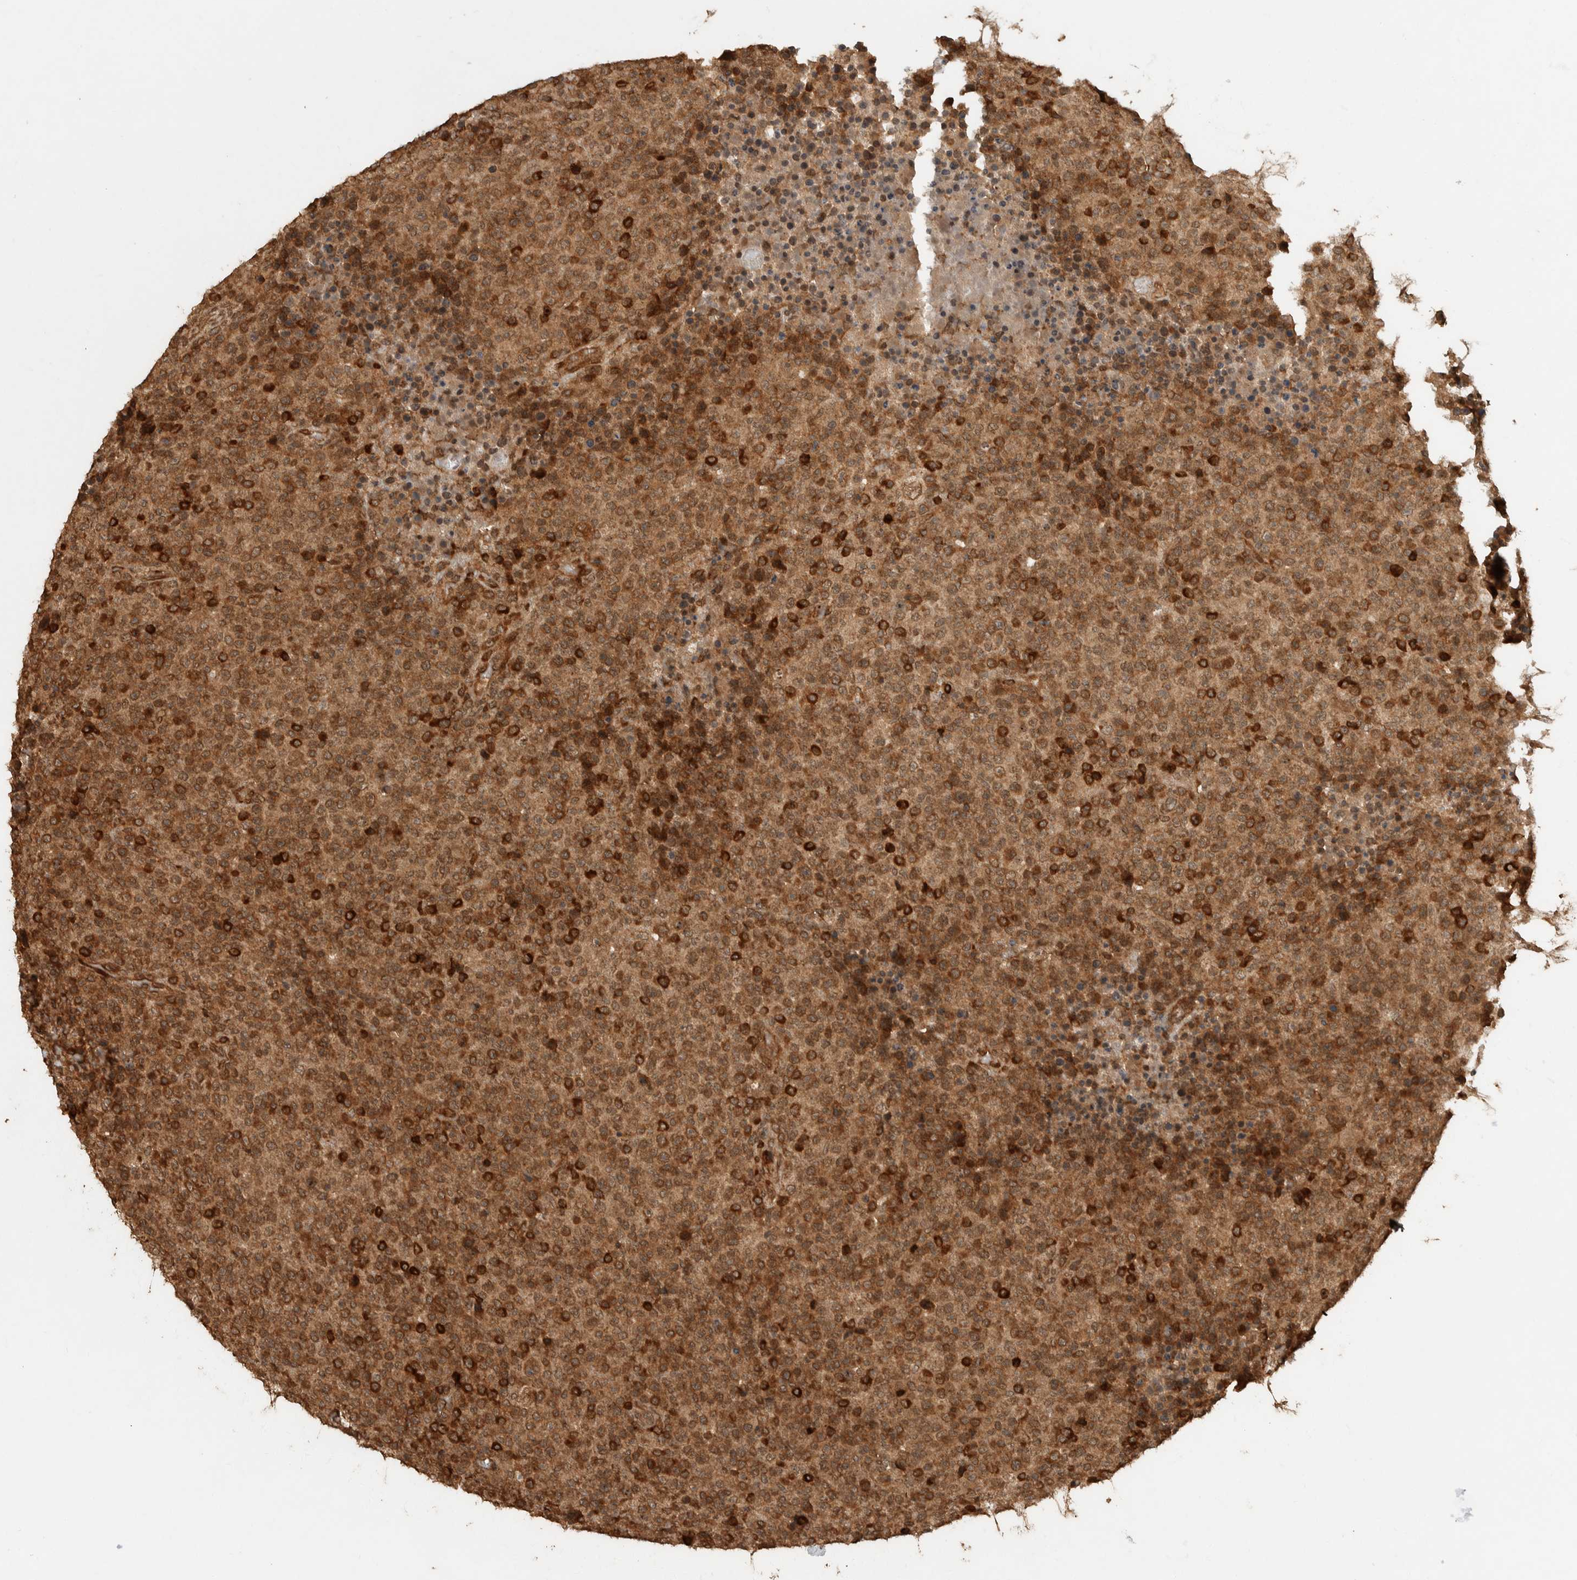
{"staining": {"intensity": "moderate", "quantity": ">75%", "location": "cytoplasmic/membranous"}, "tissue": "lymphoma", "cell_type": "Tumor cells", "image_type": "cancer", "snomed": [{"axis": "morphology", "description": "Malignant lymphoma, non-Hodgkin's type, High grade"}, {"axis": "topography", "description": "Lymph node"}], "caption": "A brown stain highlights moderate cytoplasmic/membranous positivity of a protein in lymphoma tumor cells. (Stains: DAB (3,3'-diaminobenzidine) in brown, nuclei in blue, Microscopy: brightfield microscopy at high magnification).", "gene": "CNTROB", "patient": {"sex": "male", "age": 13}}